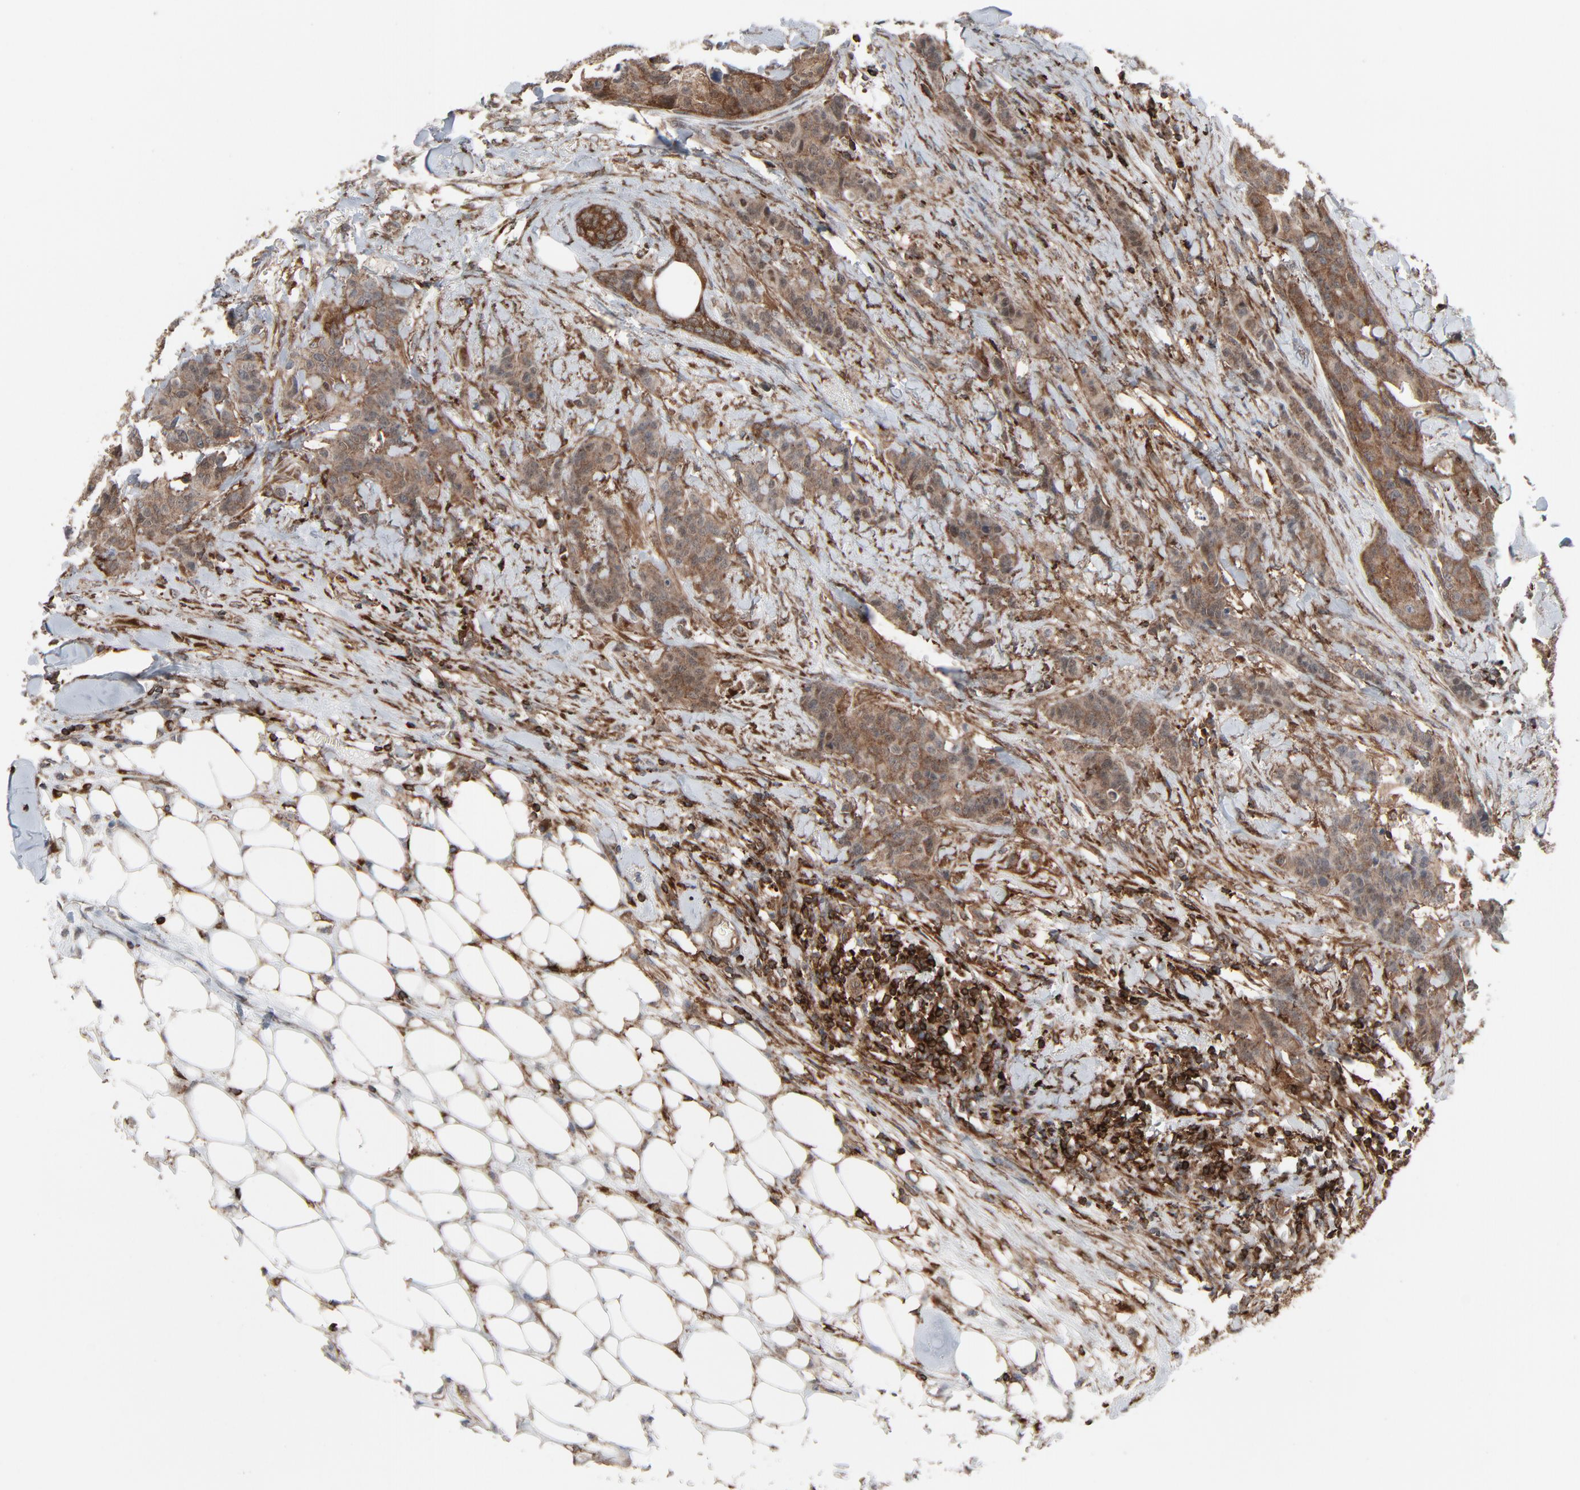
{"staining": {"intensity": "weak", "quantity": ">75%", "location": "cytoplasmic/membranous"}, "tissue": "breast cancer", "cell_type": "Tumor cells", "image_type": "cancer", "snomed": [{"axis": "morphology", "description": "Duct carcinoma"}, {"axis": "topography", "description": "Breast"}], "caption": "Breast invasive ductal carcinoma stained with IHC exhibits weak cytoplasmic/membranous staining in approximately >75% of tumor cells.", "gene": "OPTN", "patient": {"sex": "female", "age": 40}}